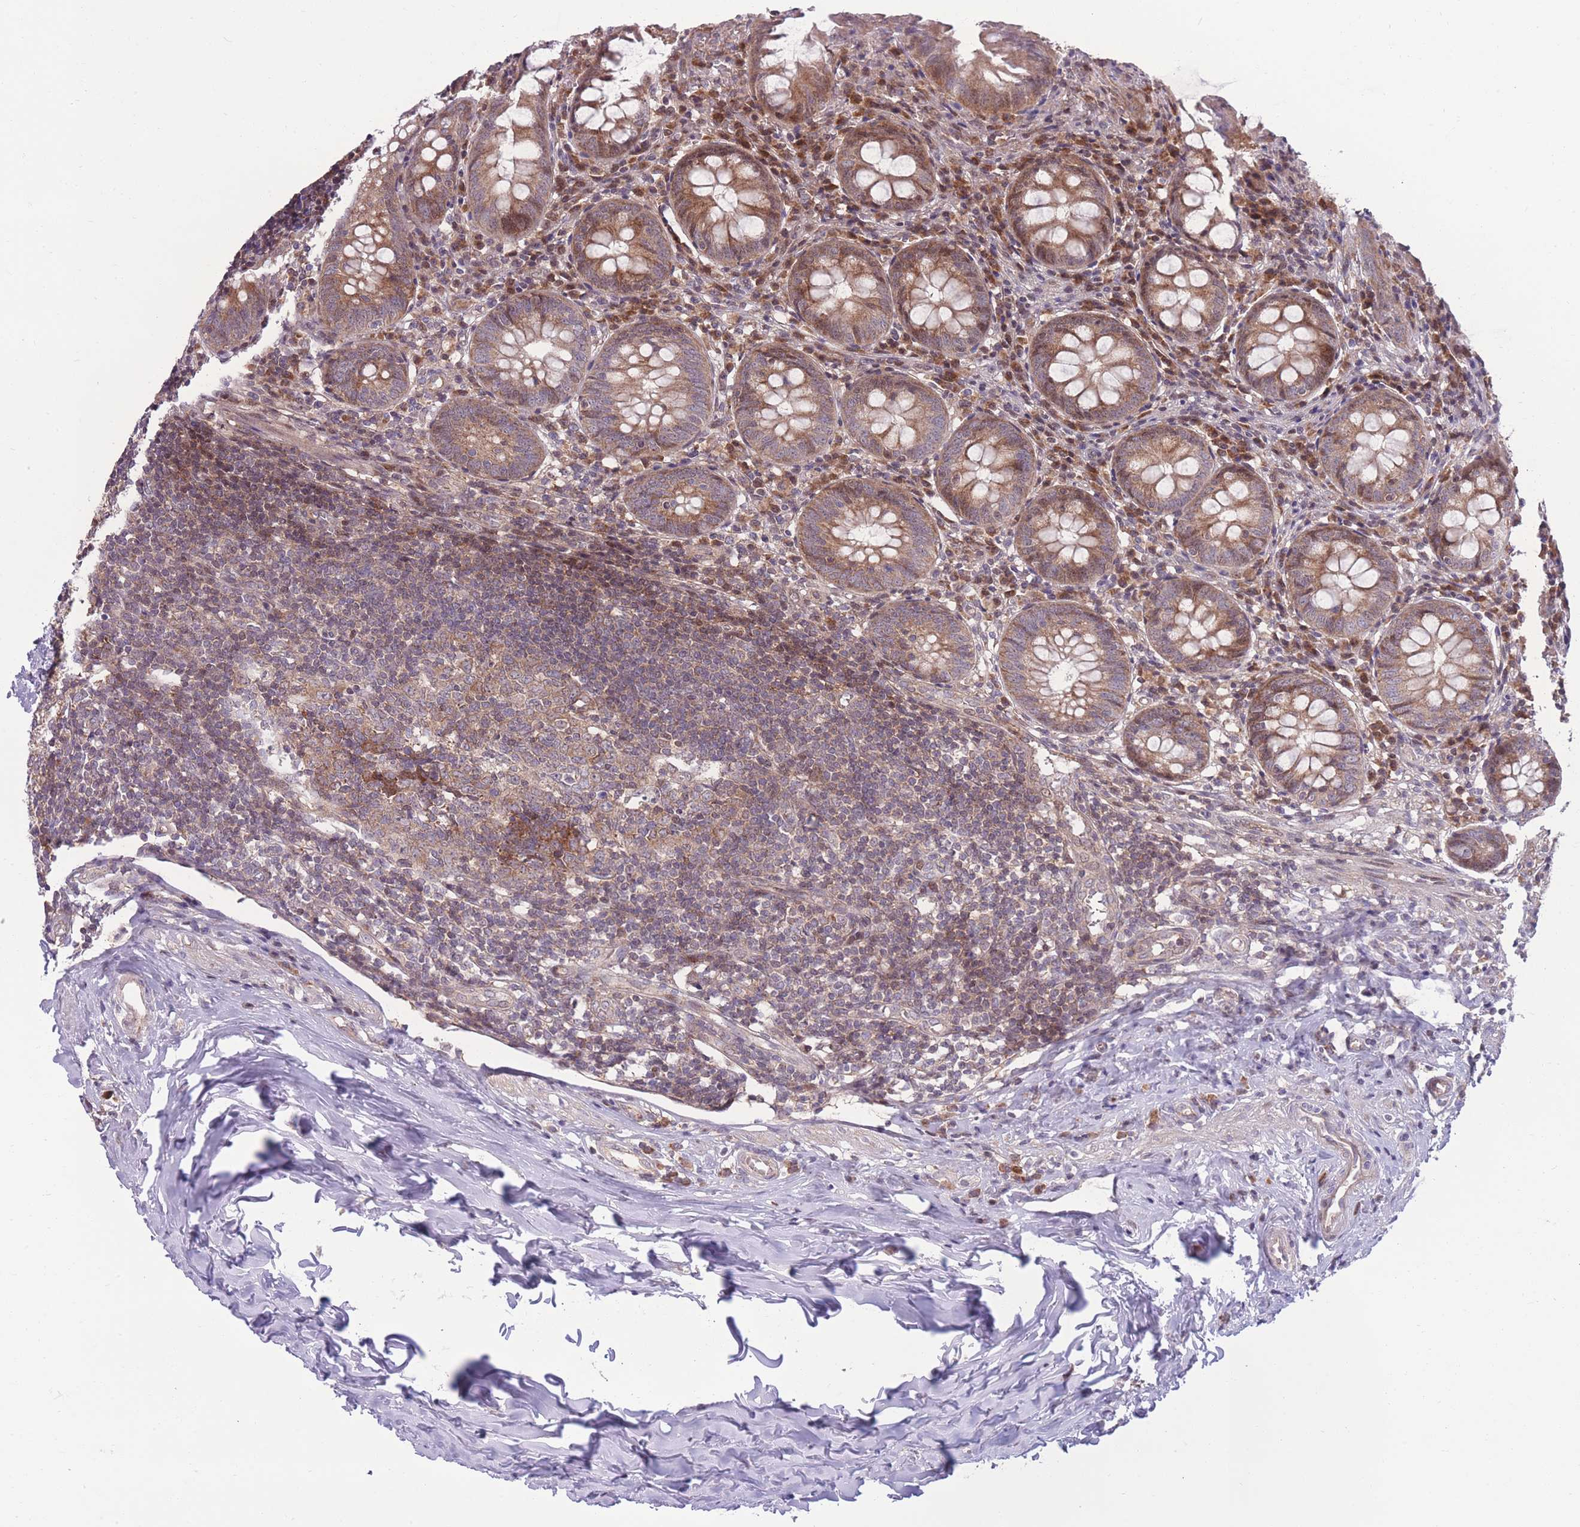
{"staining": {"intensity": "moderate", "quantity": ">75%", "location": "cytoplasmic/membranous"}, "tissue": "appendix", "cell_type": "Glandular cells", "image_type": "normal", "snomed": [{"axis": "morphology", "description": "Normal tissue, NOS"}, {"axis": "topography", "description": "Appendix"}], "caption": "About >75% of glandular cells in benign human appendix exhibit moderate cytoplasmic/membranous protein staining as visualized by brown immunohistochemical staining.", "gene": "RIC8A", "patient": {"sex": "female", "age": 54}}